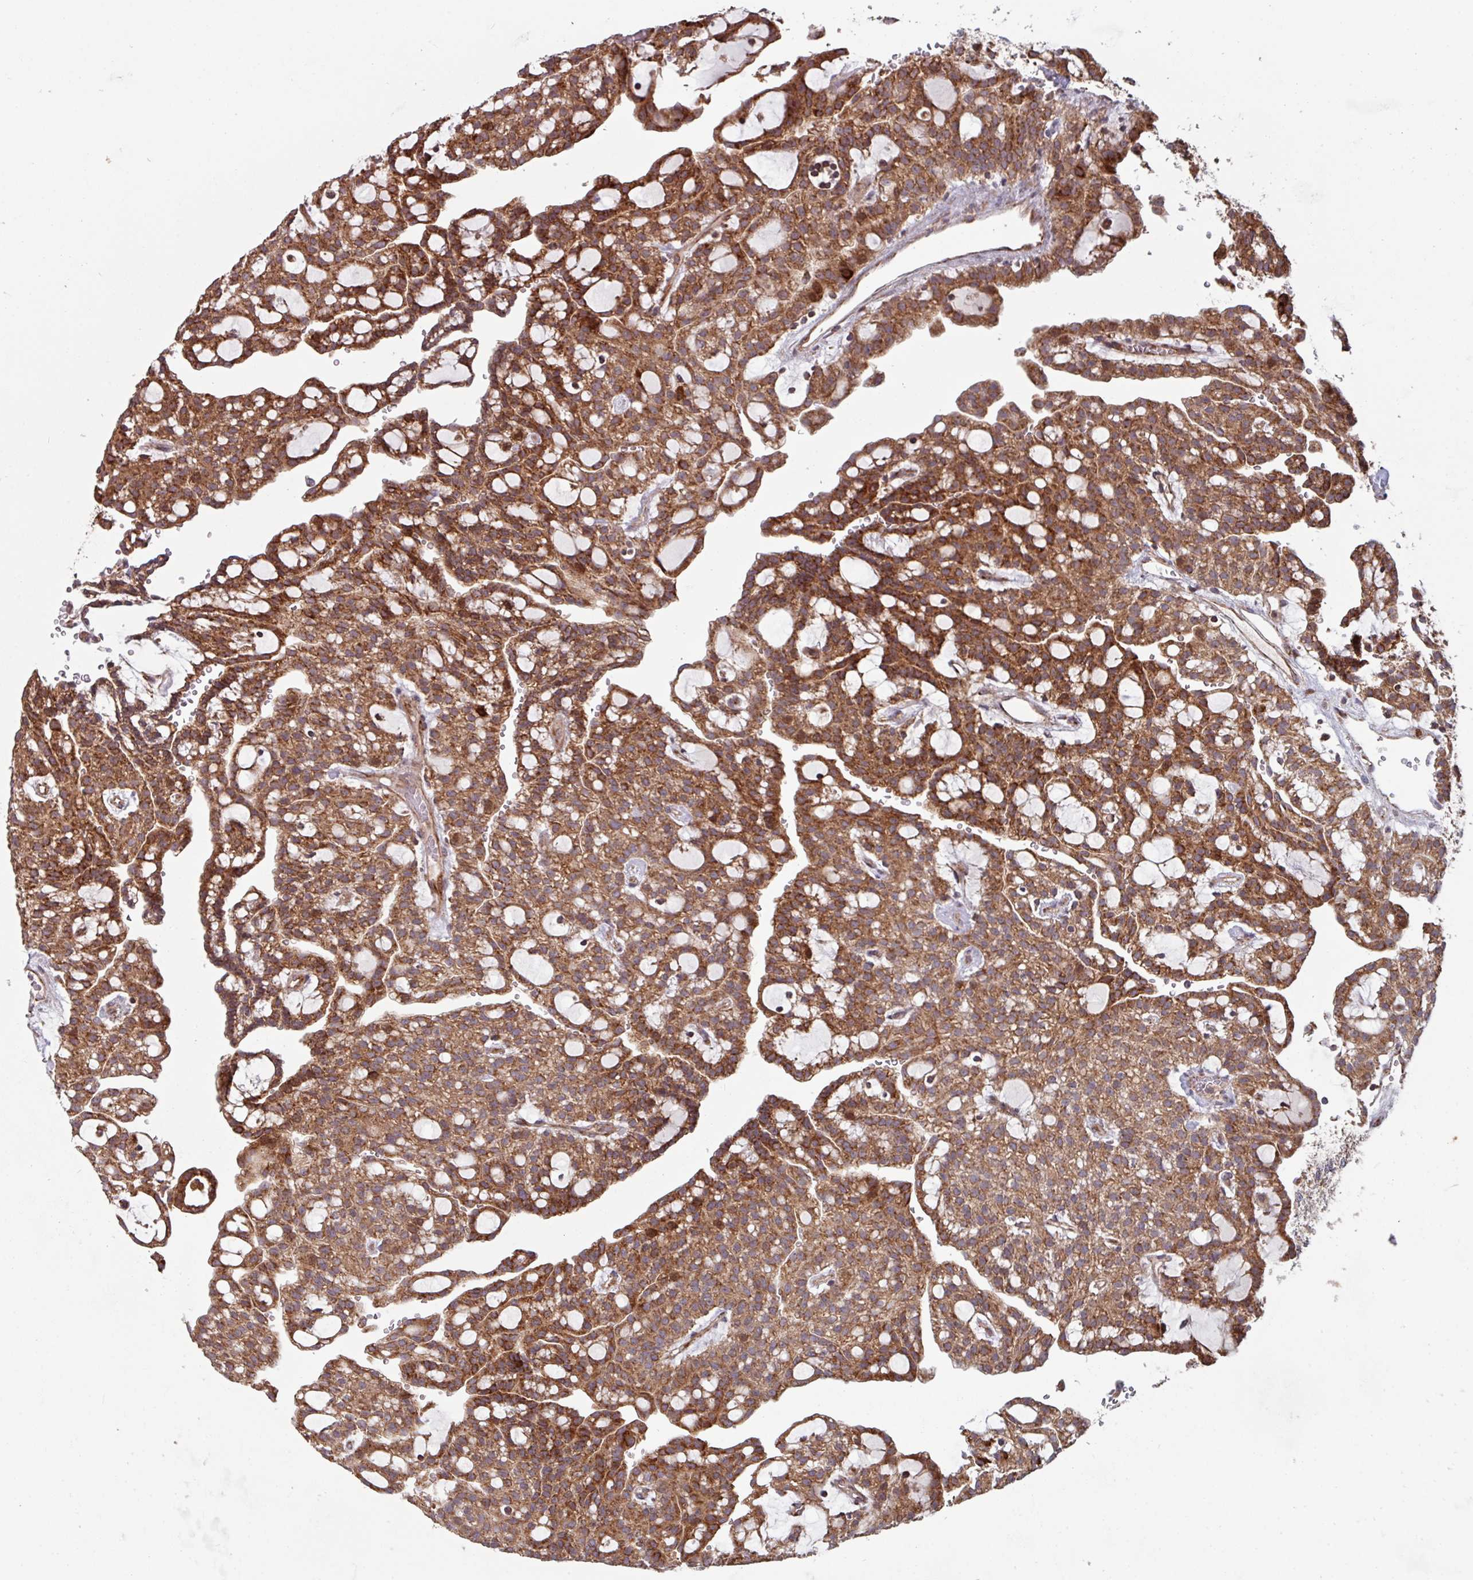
{"staining": {"intensity": "strong", "quantity": ">75%", "location": "cytoplasmic/membranous"}, "tissue": "renal cancer", "cell_type": "Tumor cells", "image_type": "cancer", "snomed": [{"axis": "morphology", "description": "Adenocarcinoma, NOS"}, {"axis": "topography", "description": "Kidney"}], "caption": "Renal cancer stained with a protein marker shows strong staining in tumor cells.", "gene": "COX7C", "patient": {"sex": "male", "age": 63}}